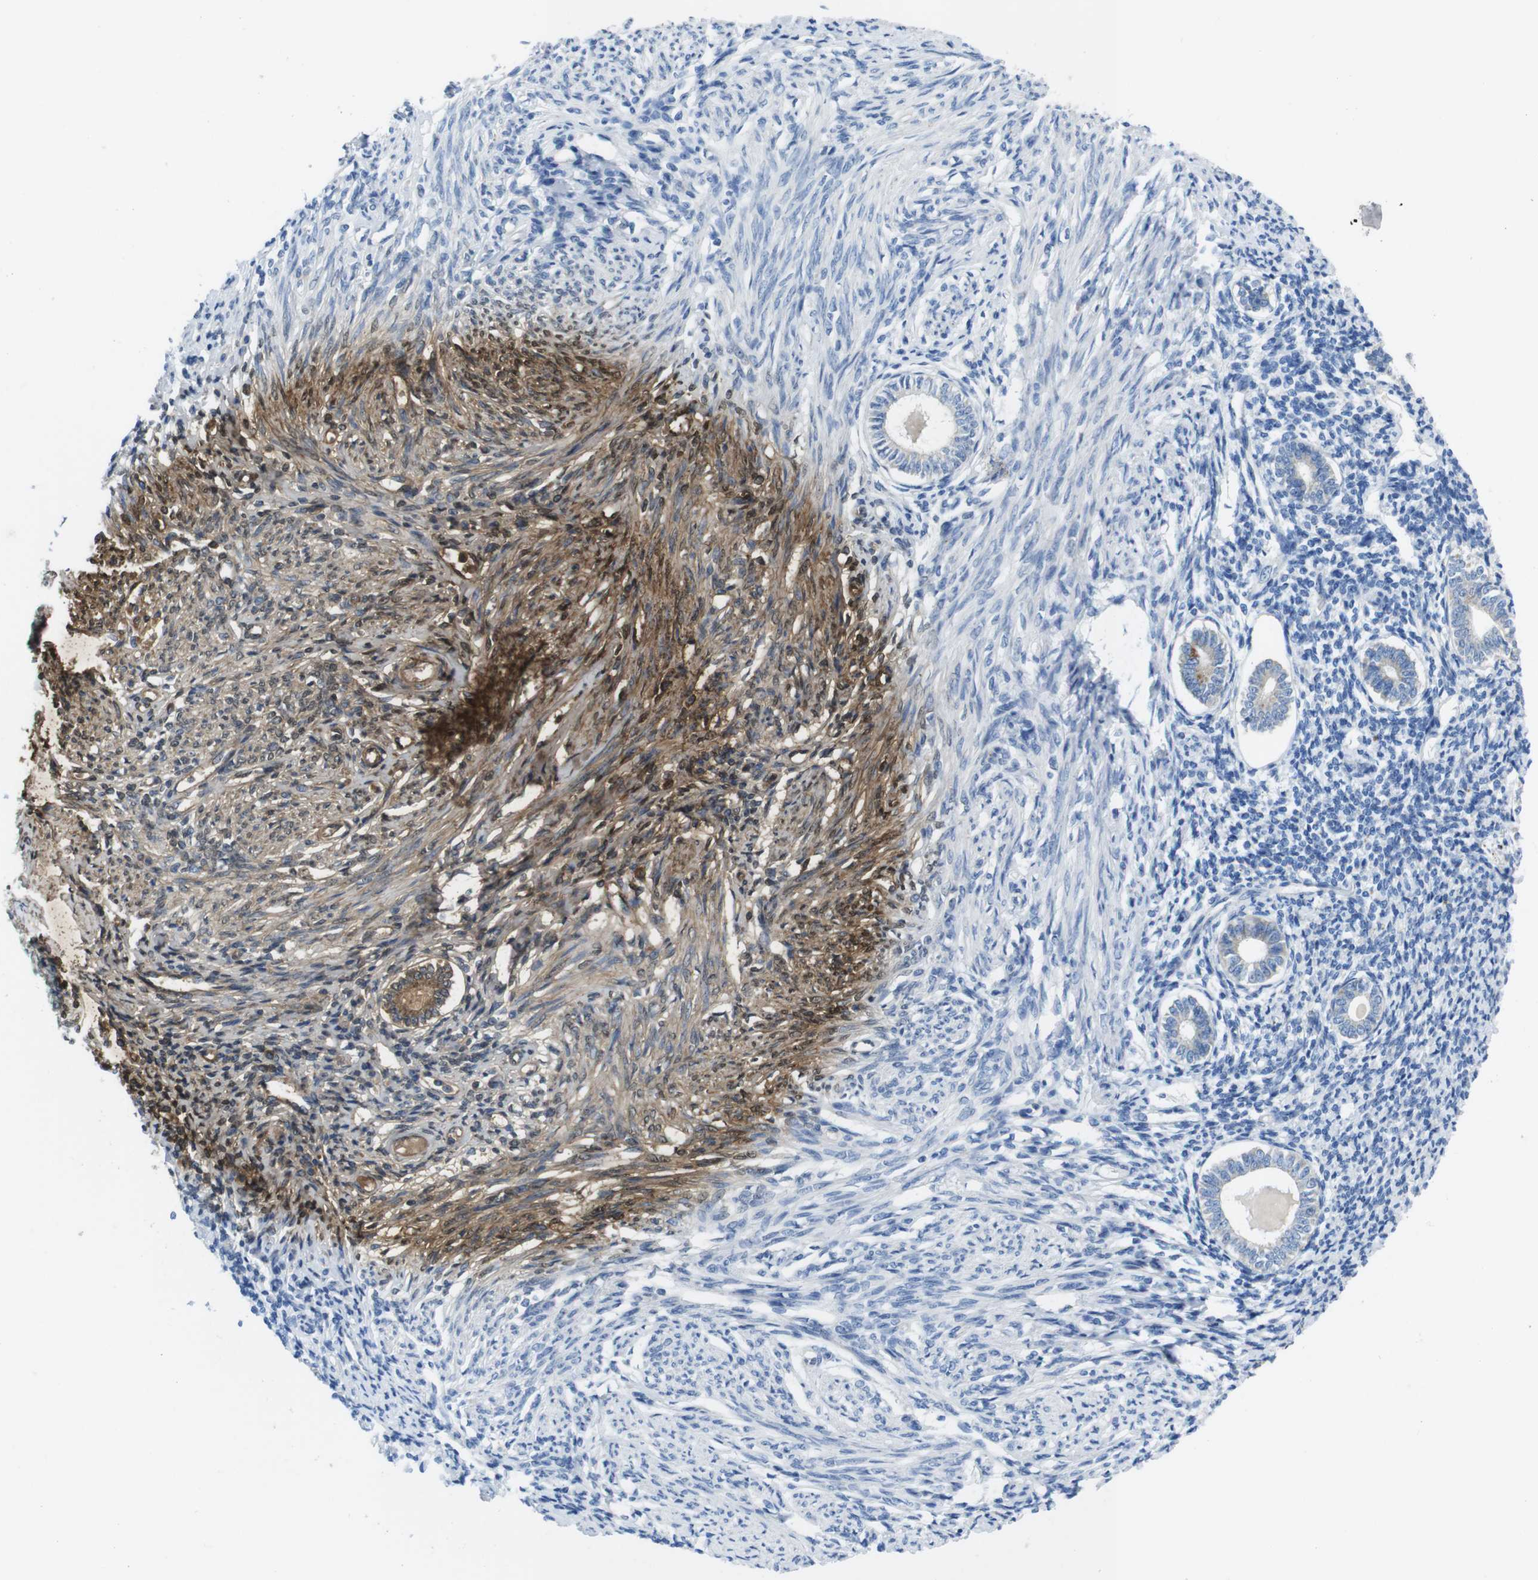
{"staining": {"intensity": "weak", "quantity": ">75%", "location": "cytoplasmic/membranous"}, "tissue": "endometrium", "cell_type": "Cells in endometrial stroma", "image_type": "normal", "snomed": [{"axis": "morphology", "description": "Normal tissue, NOS"}, {"axis": "topography", "description": "Endometrium"}], "caption": "A brown stain highlights weak cytoplasmic/membranous expression of a protein in cells in endometrial stroma of unremarkable endometrium. Nuclei are stained in blue.", "gene": "TMEM234", "patient": {"sex": "female", "age": 71}}